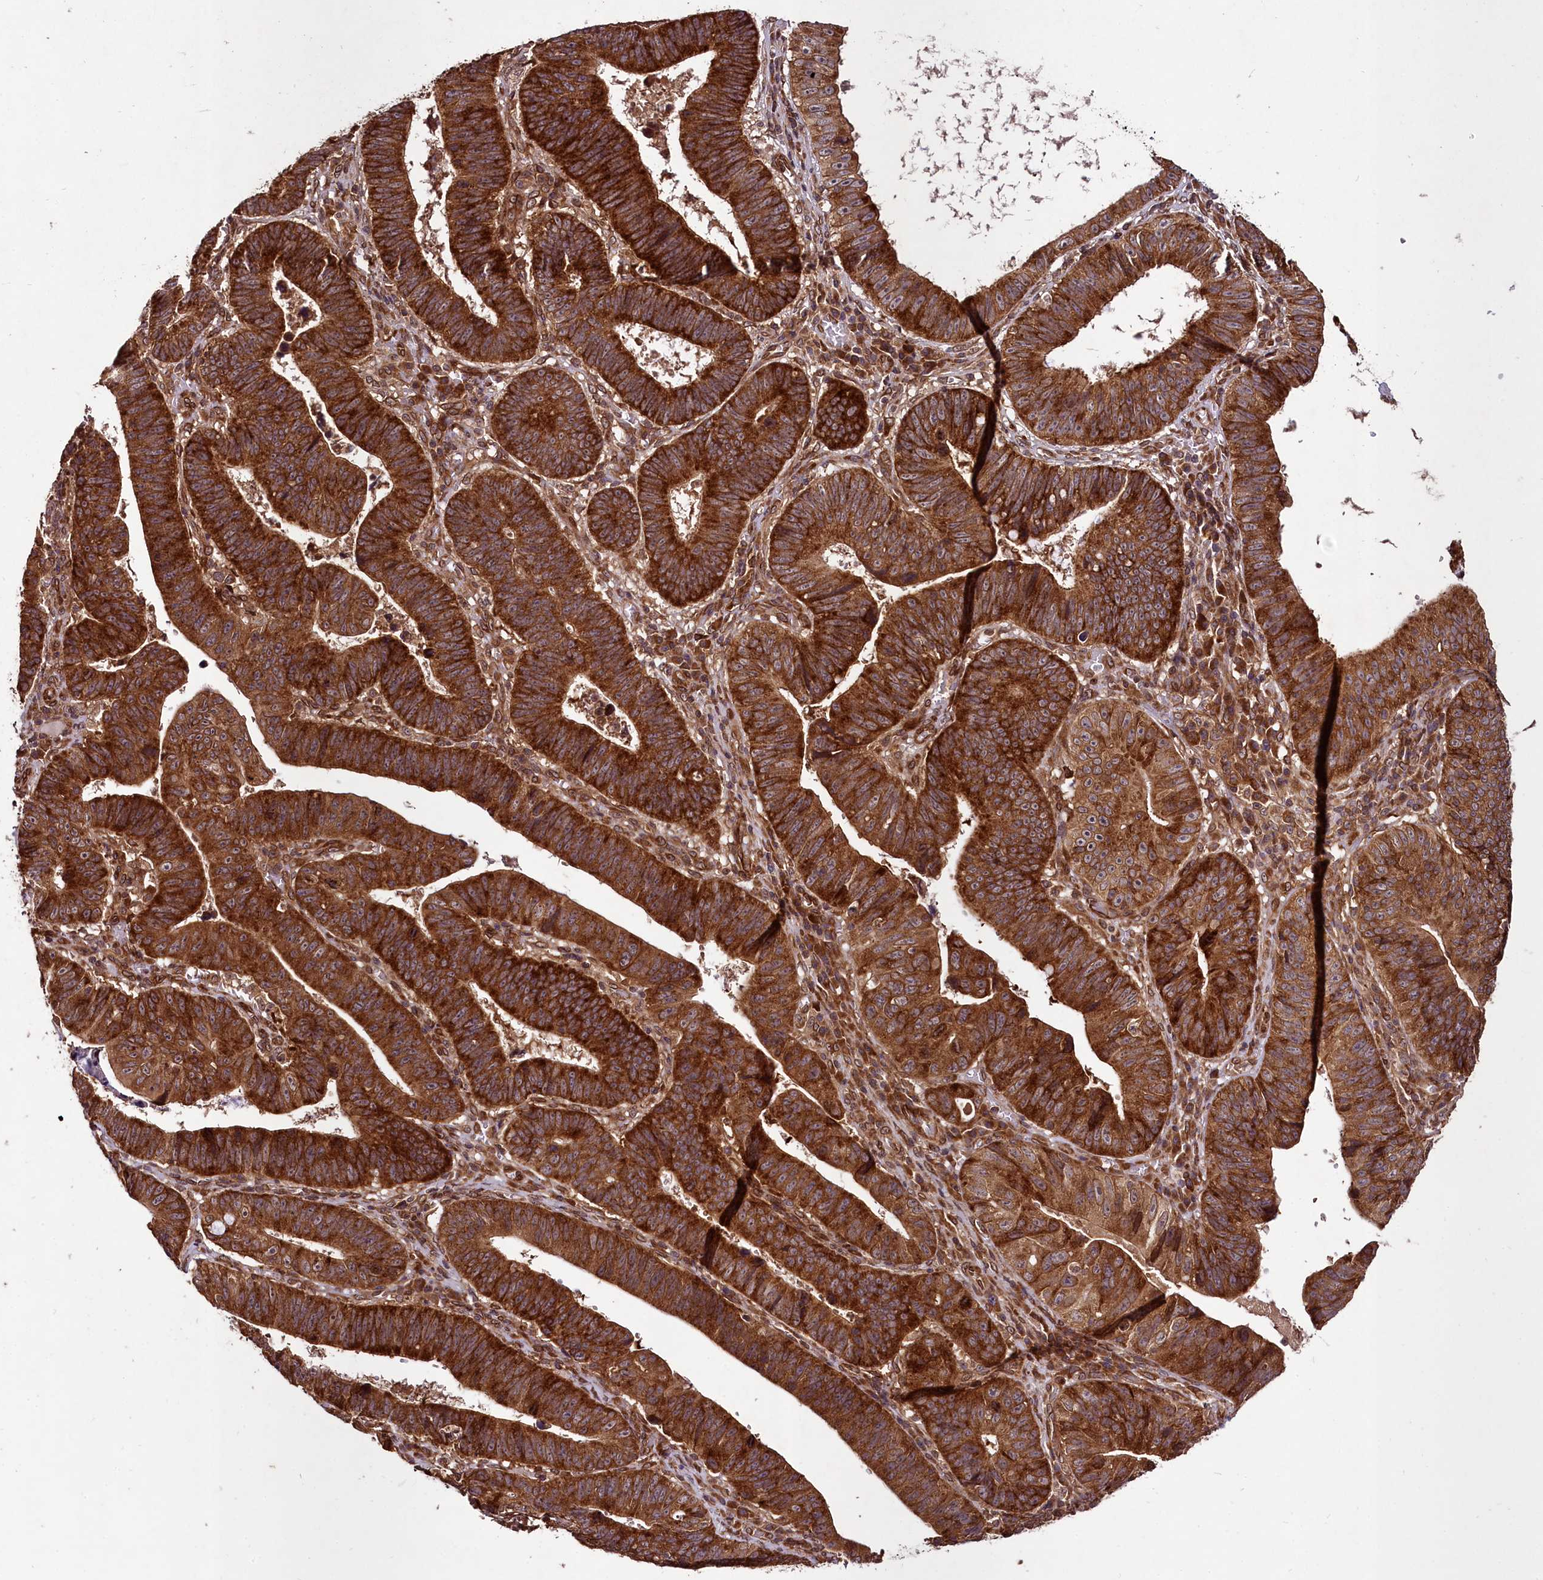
{"staining": {"intensity": "strong", "quantity": ">75%", "location": "cytoplasmic/membranous"}, "tissue": "stomach cancer", "cell_type": "Tumor cells", "image_type": "cancer", "snomed": [{"axis": "morphology", "description": "Adenocarcinoma, NOS"}, {"axis": "topography", "description": "Stomach"}], "caption": "Adenocarcinoma (stomach) stained with DAB IHC shows high levels of strong cytoplasmic/membranous positivity in approximately >75% of tumor cells.", "gene": "DCP1B", "patient": {"sex": "male", "age": 59}}